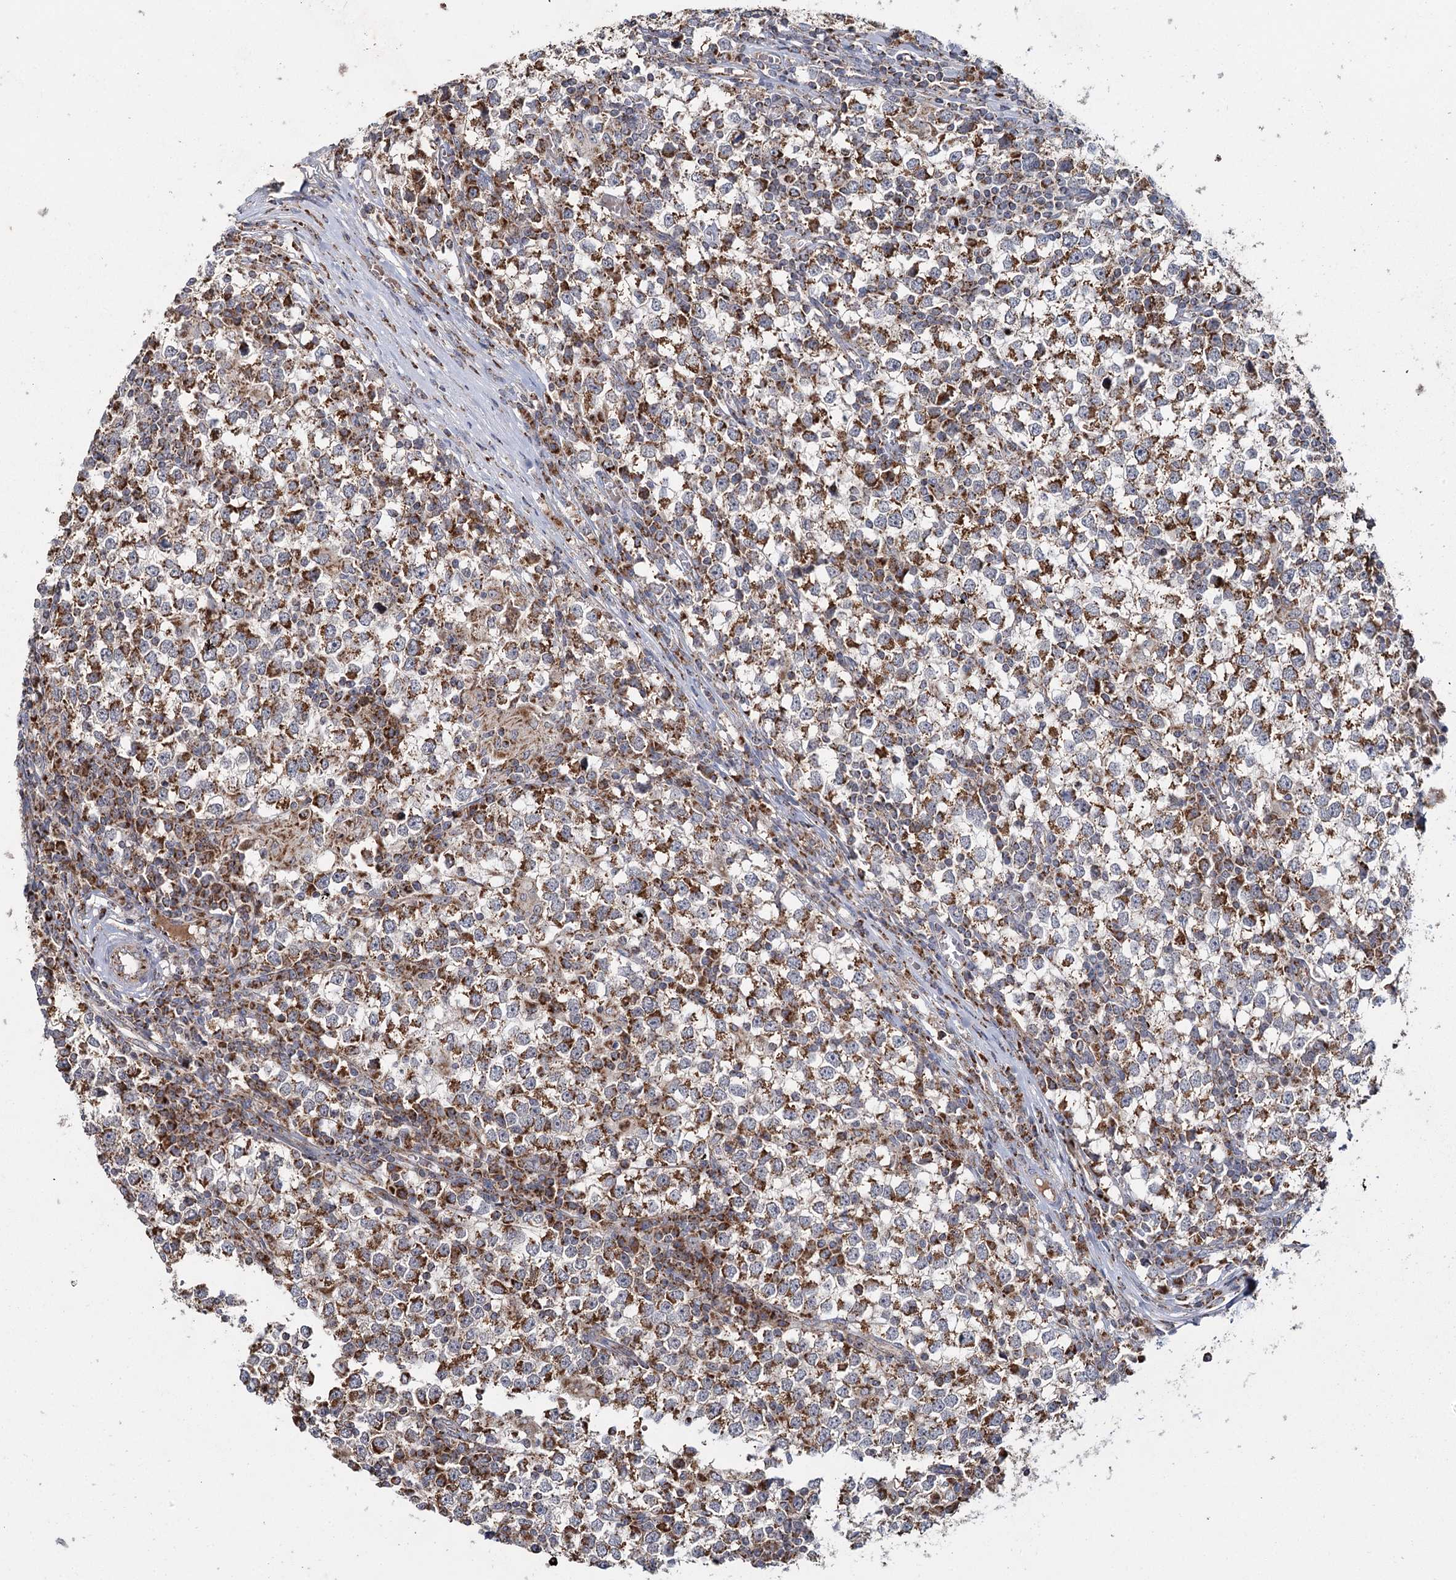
{"staining": {"intensity": "strong", "quantity": ">75%", "location": "cytoplasmic/membranous"}, "tissue": "testis cancer", "cell_type": "Tumor cells", "image_type": "cancer", "snomed": [{"axis": "morphology", "description": "Seminoma, NOS"}, {"axis": "topography", "description": "Testis"}], "caption": "Immunohistochemical staining of testis cancer (seminoma) displays high levels of strong cytoplasmic/membranous protein expression in approximately >75% of tumor cells.", "gene": "MRPL44", "patient": {"sex": "male", "age": 65}}